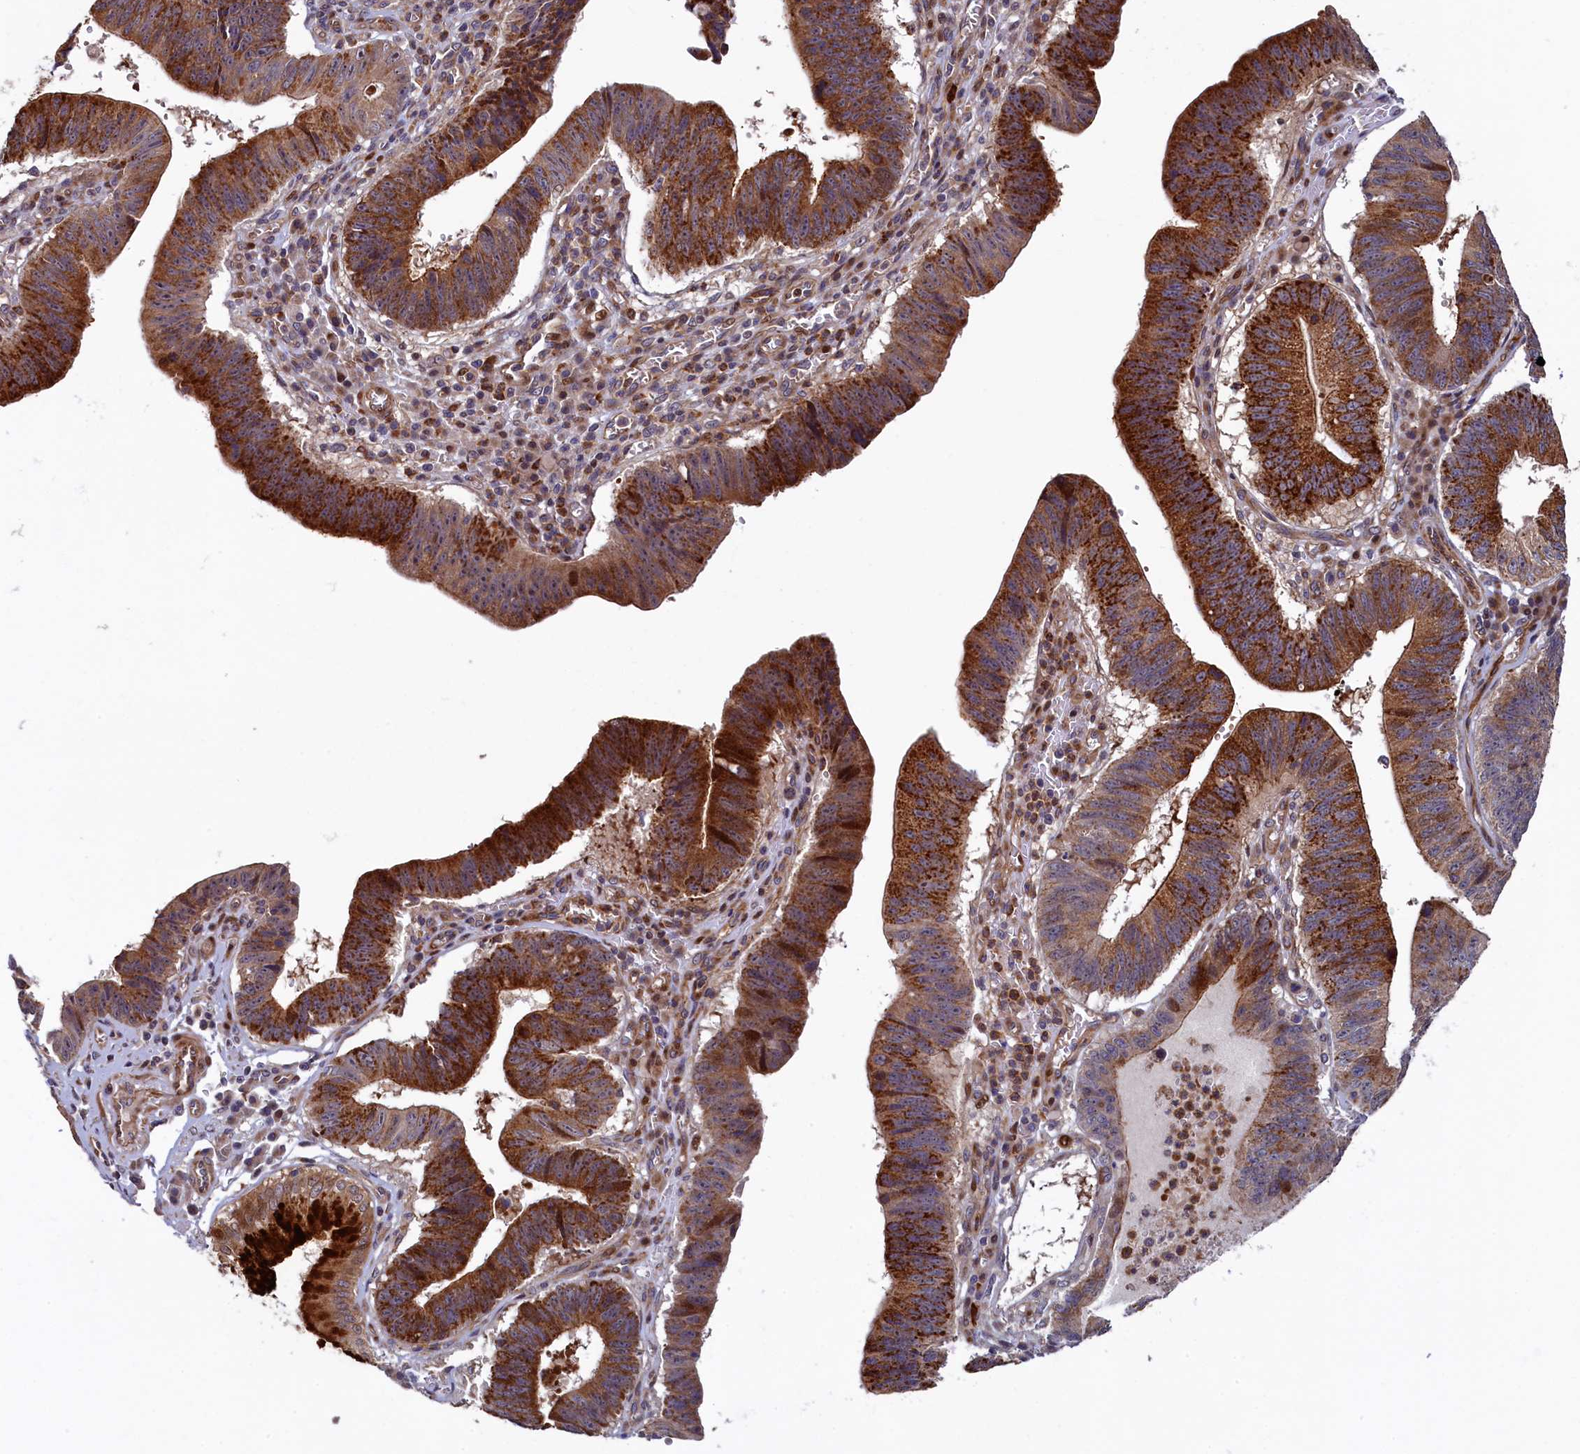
{"staining": {"intensity": "strong", "quantity": ">75%", "location": "cytoplasmic/membranous"}, "tissue": "stomach cancer", "cell_type": "Tumor cells", "image_type": "cancer", "snomed": [{"axis": "morphology", "description": "Adenocarcinoma, NOS"}, {"axis": "topography", "description": "Stomach"}], "caption": "A histopathology image of stomach adenocarcinoma stained for a protein demonstrates strong cytoplasmic/membranous brown staining in tumor cells.", "gene": "PIK3C3", "patient": {"sex": "male", "age": 59}}